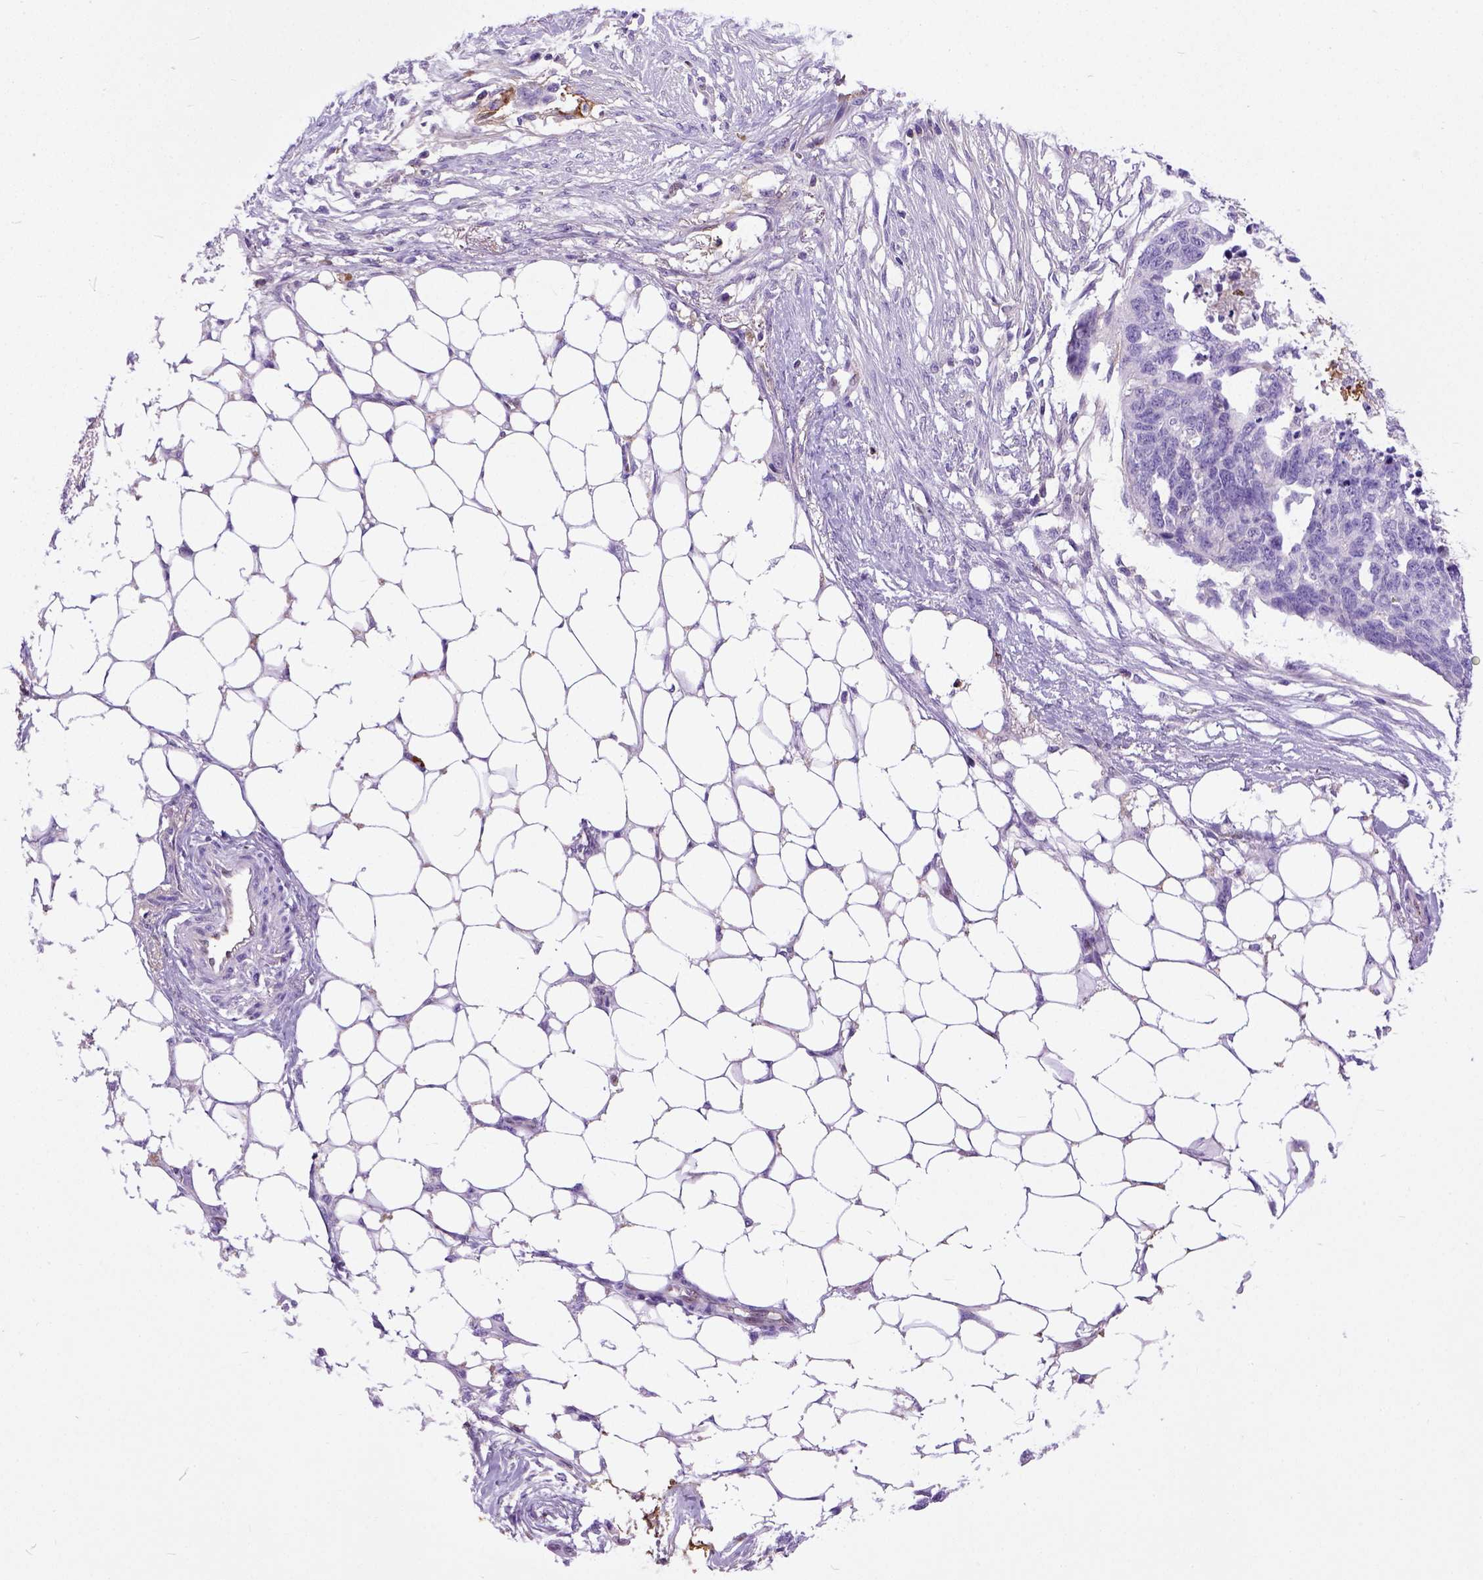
{"staining": {"intensity": "negative", "quantity": "none", "location": "none"}, "tissue": "ovarian cancer", "cell_type": "Tumor cells", "image_type": "cancer", "snomed": [{"axis": "morphology", "description": "Cystadenocarcinoma, serous, NOS"}, {"axis": "topography", "description": "Ovary"}], "caption": "Immunohistochemistry (IHC) photomicrograph of human ovarian cancer stained for a protein (brown), which shows no positivity in tumor cells. (DAB (3,3'-diaminobenzidine) immunohistochemistry (IHC) with hematoxylin counter stain).", "gene": "ADAMTS8", "patient": {"sex": "female", "age": 69}}